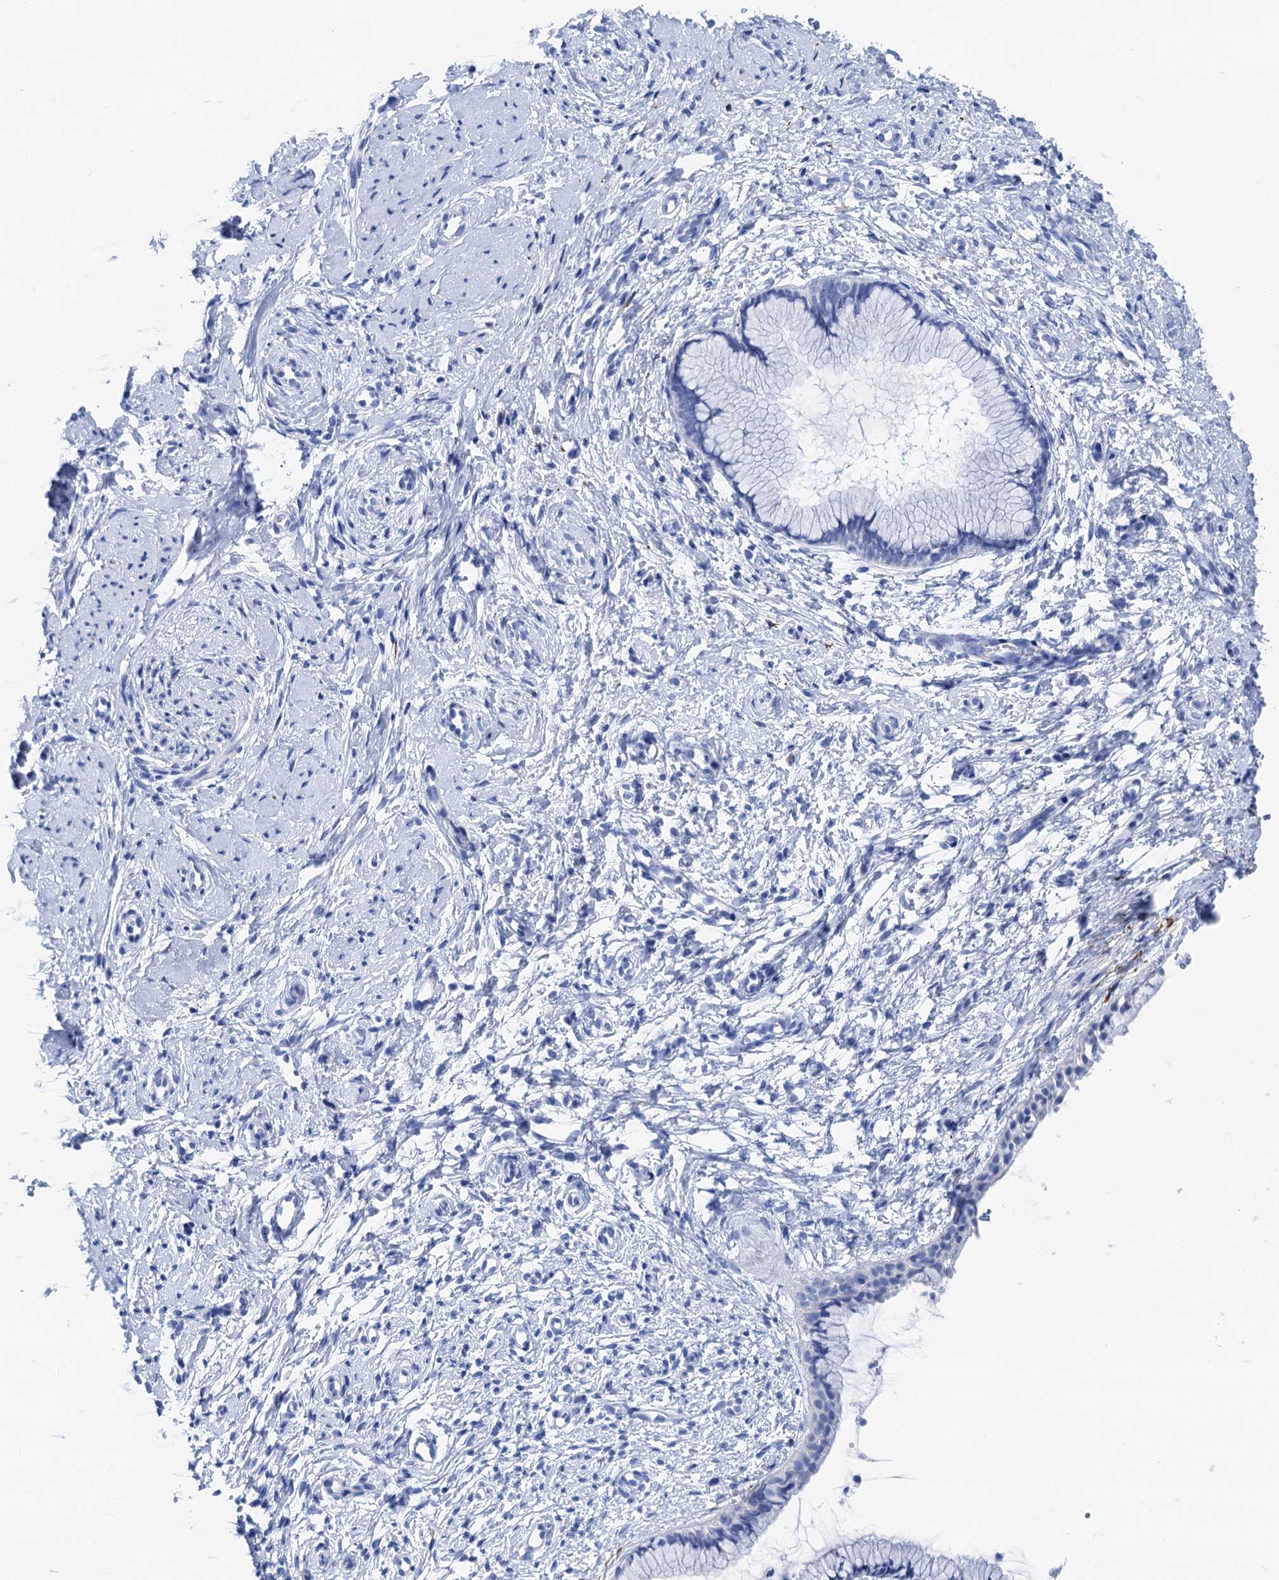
{"staining": {"intensity": "negative", "quantity": "none", "location": "none"}, "tissue": "cervix", "cell_type": "Glandular cells", "image_type": "normal", "snomed": [{"axis": "morphology", "description": "Normal tissue, NOS"}, {"axis": "topography", "description": "Cervix"}], "caption": "DAB immunohistochemical staining of normal human cervix demonstrates no significant positivity in glandular cells.", "gene": "NLRP10", "patient": {"sex": "female", "age": 57}}